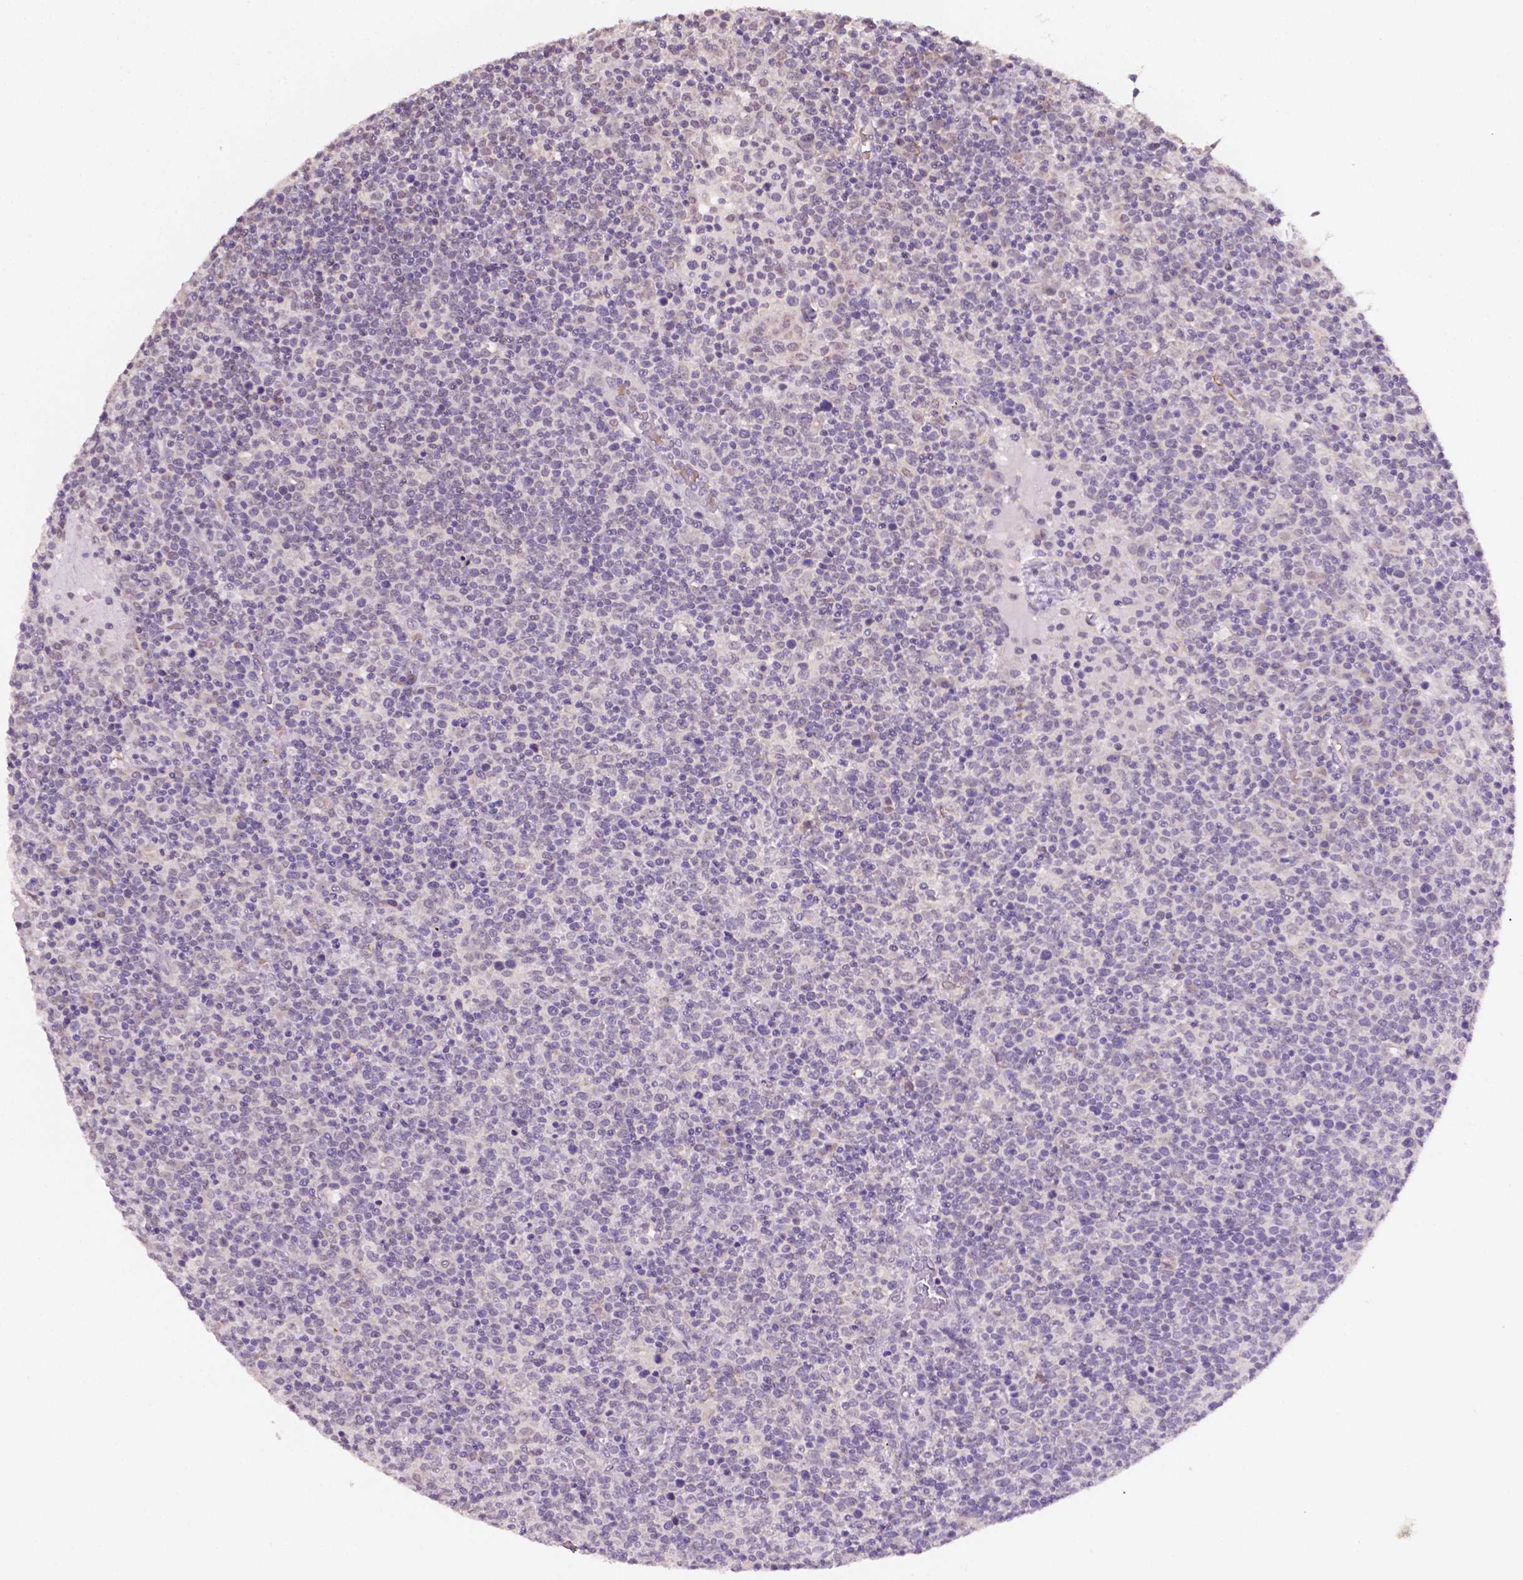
{"staining": {"intensity": "negative", "quantity": "none", "location": "none"}, "tissue": "lymphoma", "cell_type": "Tumor cells", "image_type": "cancer", "snomed": [{"axis": "morphology", "description": "Malignant lymphoma, non-Hodgkin's type, High grade"}, {"axis": "topography", "description": "Lymph node"}], "caption": "Immunohistochemistry (IHC) histopathology image of lymphoma stained for a protein (brown), which exhibits no positivity in tumor cells. (Brightfield microscopy of DAB (3,3'-diaminobenzidine) IHC at high magnification).", "gene": "SHLD3", "patient": {"sex": "male", "age": 61}}